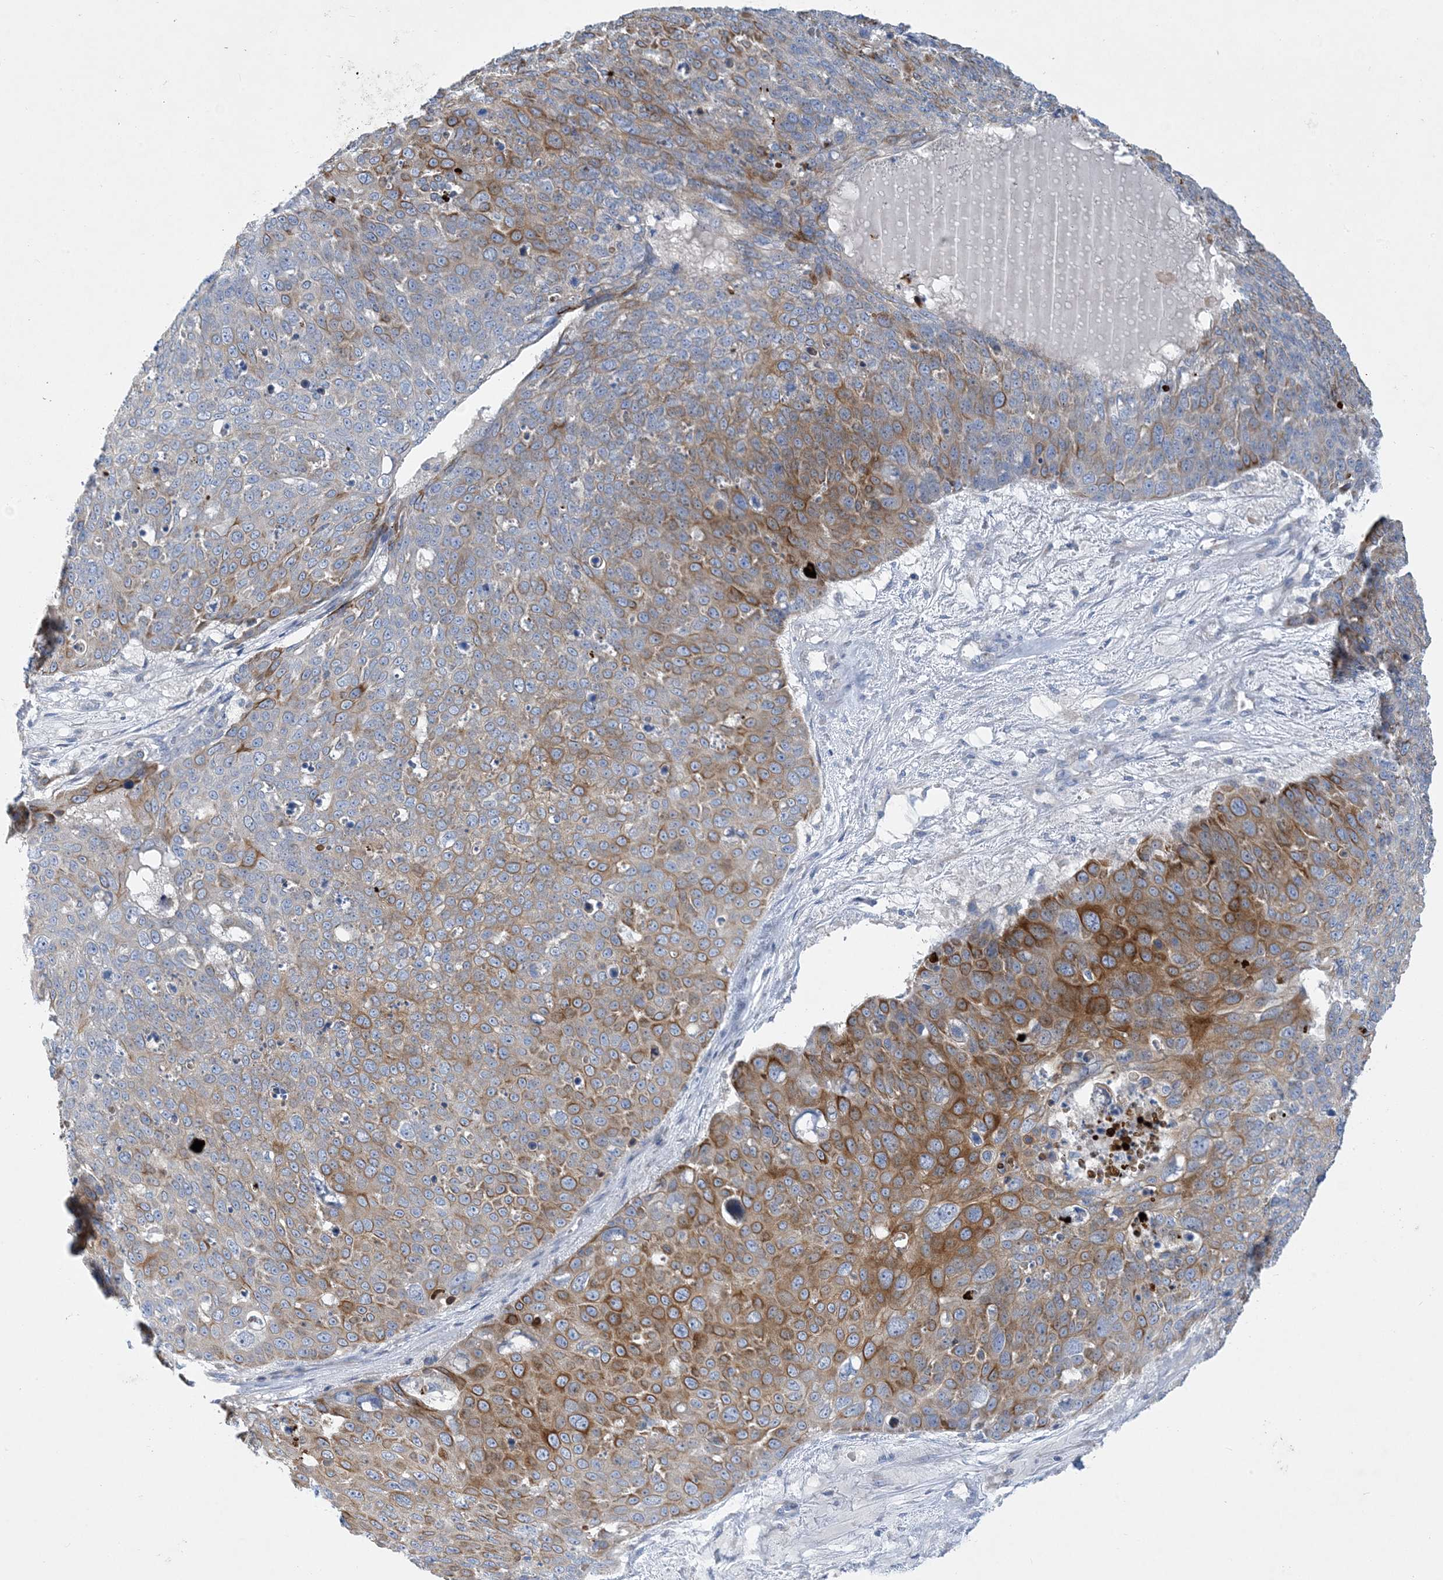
{"staining": {"intensity": "moderate", "quantity": ">75%", "location": "cytoplasmic/membranous"}, "tissue": "skin cancer", "cell_type": "Tumor cells", "image_type": "cancer", "snomed": [{"axis": "morphology", "description": "Squamous cell carcinoma, NOS"}, {"axis": "topography", "description": "Skin"}], "caption": "Immunohistochemistry of human skin cancer (squamous cell carcinoma) shows medium levels of moderate cytoplasmic/membranous positivity in approximately >75% of tumor cells. (DAB (3,3'-diaminobenzidine) IHC with brightfield microscopy, high magnification).", "gene": "ZCCHC18", "patient": {"sex": "male", "age": 71}}